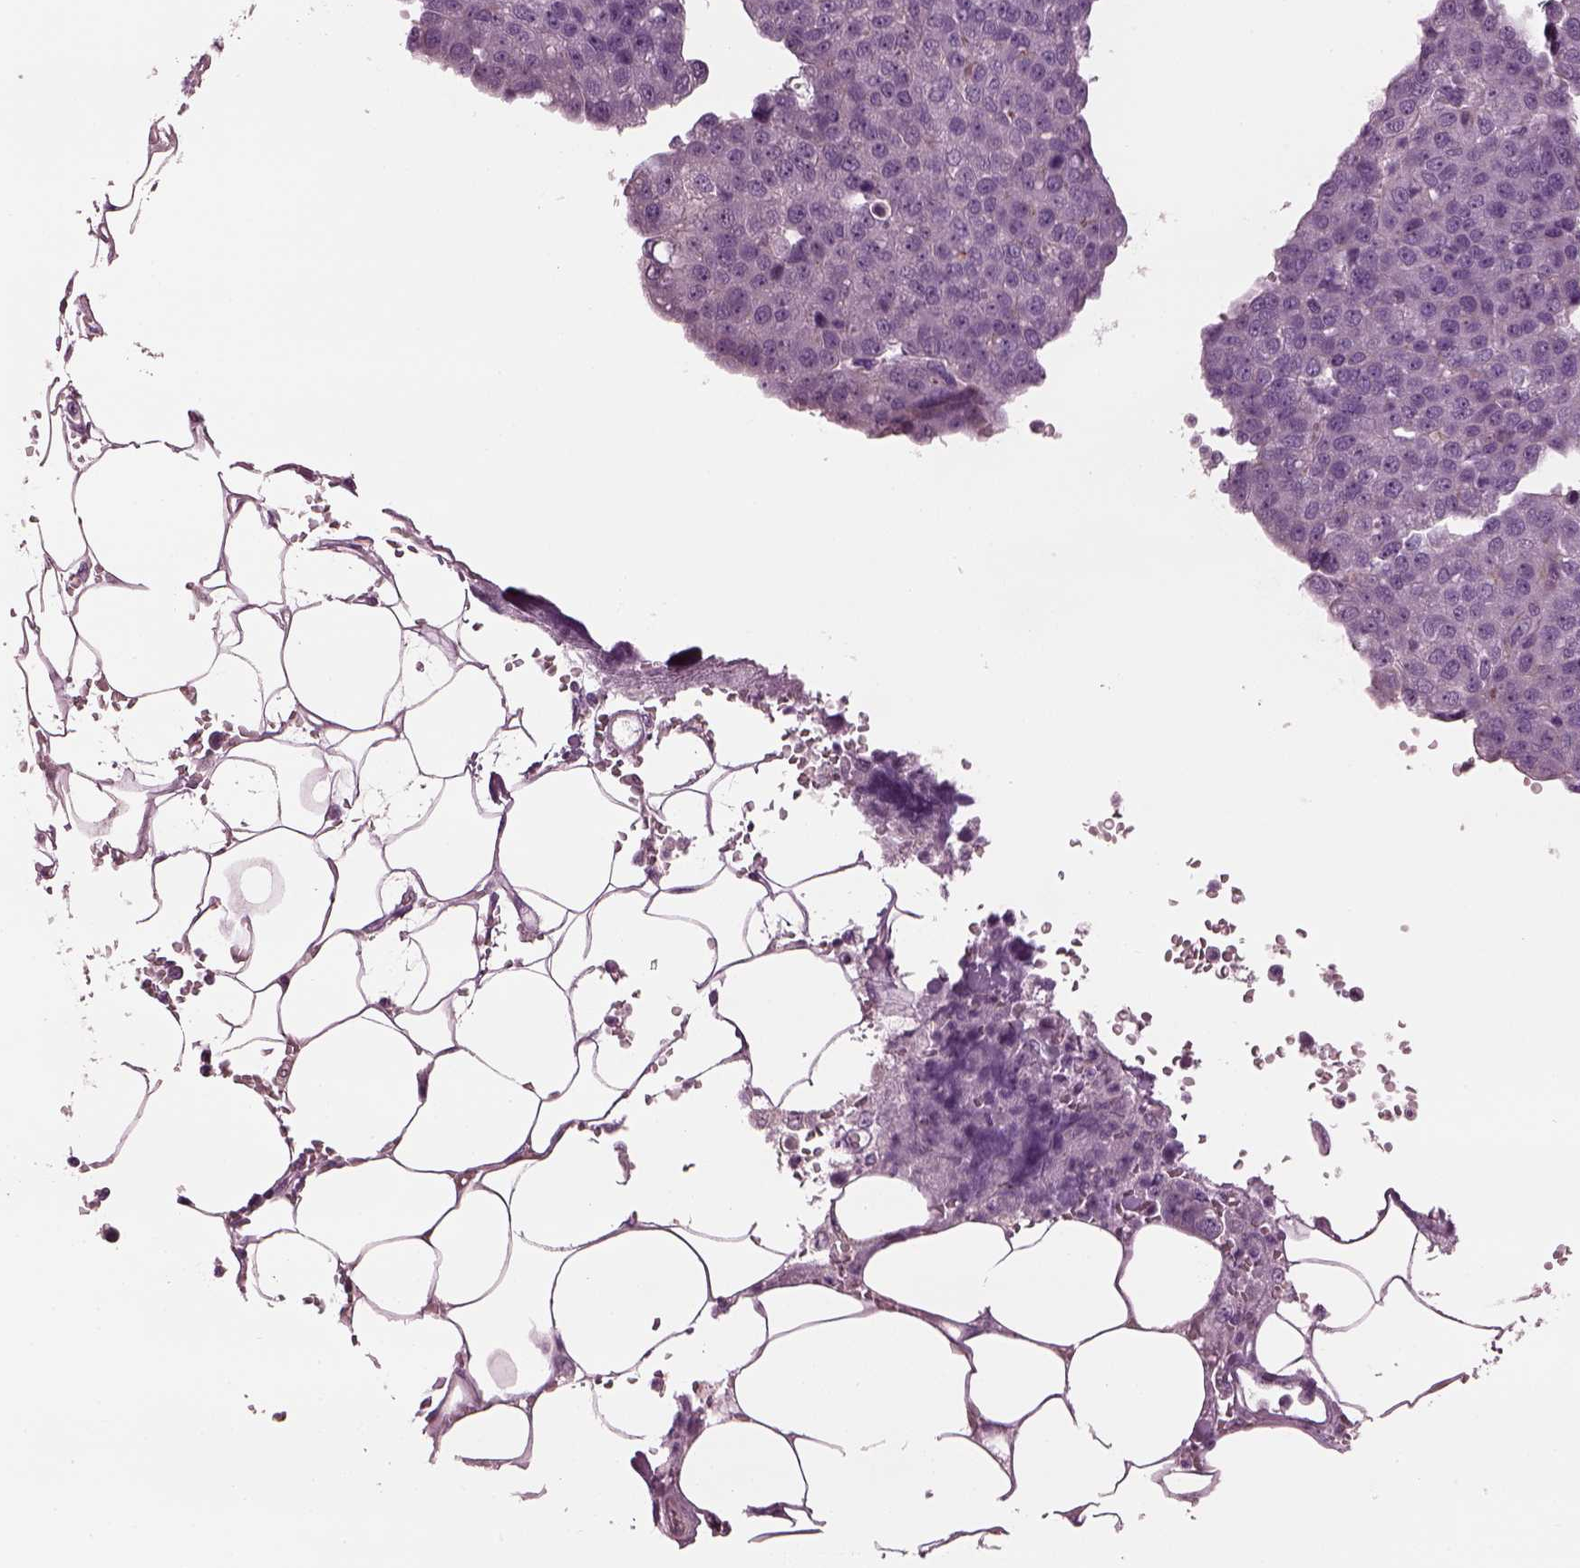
{"staining": {"intensity": "negative", "quantity": "none", "location": "none"}, "tissue": "pancreatic cancer", "cell_type": "Tumor cells", "image_type": "cancer", "snomed": [{"axis": "morphology", "description": "Adenocarcinoma, NOS"}, {"axis": "topography", "description": "Pancreas"}], "caption": "IHC micrograph of pancreatic adenocarcinoma stained for a protein (brown), which demonstrates no expression in tumor cells.", "gene": "GDF11", "patient": {"sex": "female", "age": 61}}